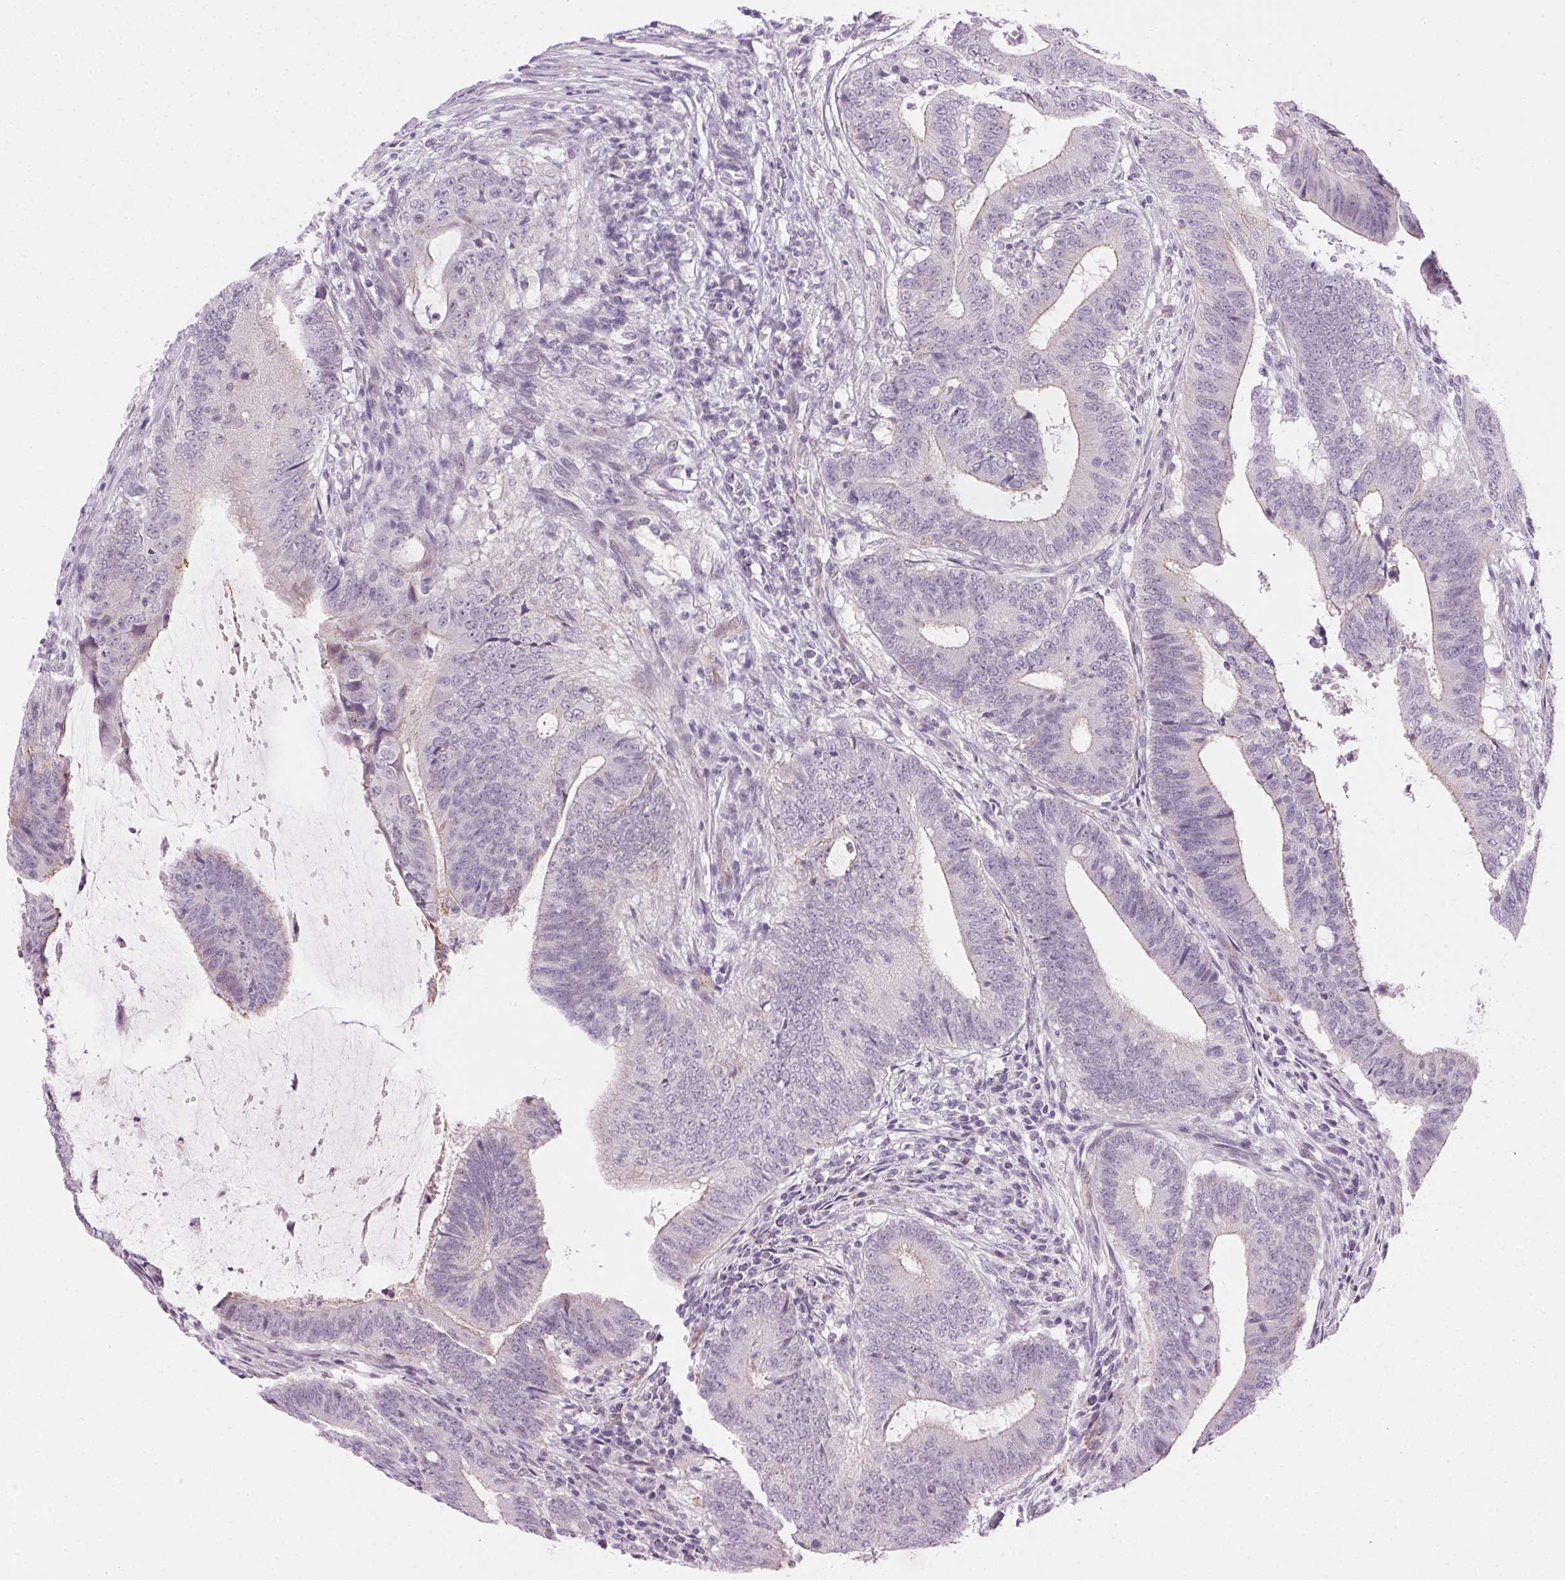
{"staining": {"intensity": "negative", "quantity": "none", "location": "none"}, "tissue": "colorectal cancer", "cell_type": "Tumor cells", "image_type": "cancer", "snomed": [{"axis": "morphology", "description": "Adenocarcinoma, NOS"}, {"axis": "topography", "description": "Colon"}], "caption": "Immunohistochemistry (IHC) photomicrograph of neoplastic tissue: colorectal cancer (adenocarcinoma) stained with DAB reveals no significant protein positivity in tumor cells. (Brightfield microscopy of DAB (3,3'-diaminobenzidine) IHC at high magnification).", "gene": "AIF1L", "patient": {"sex": "female", "age": 43}}